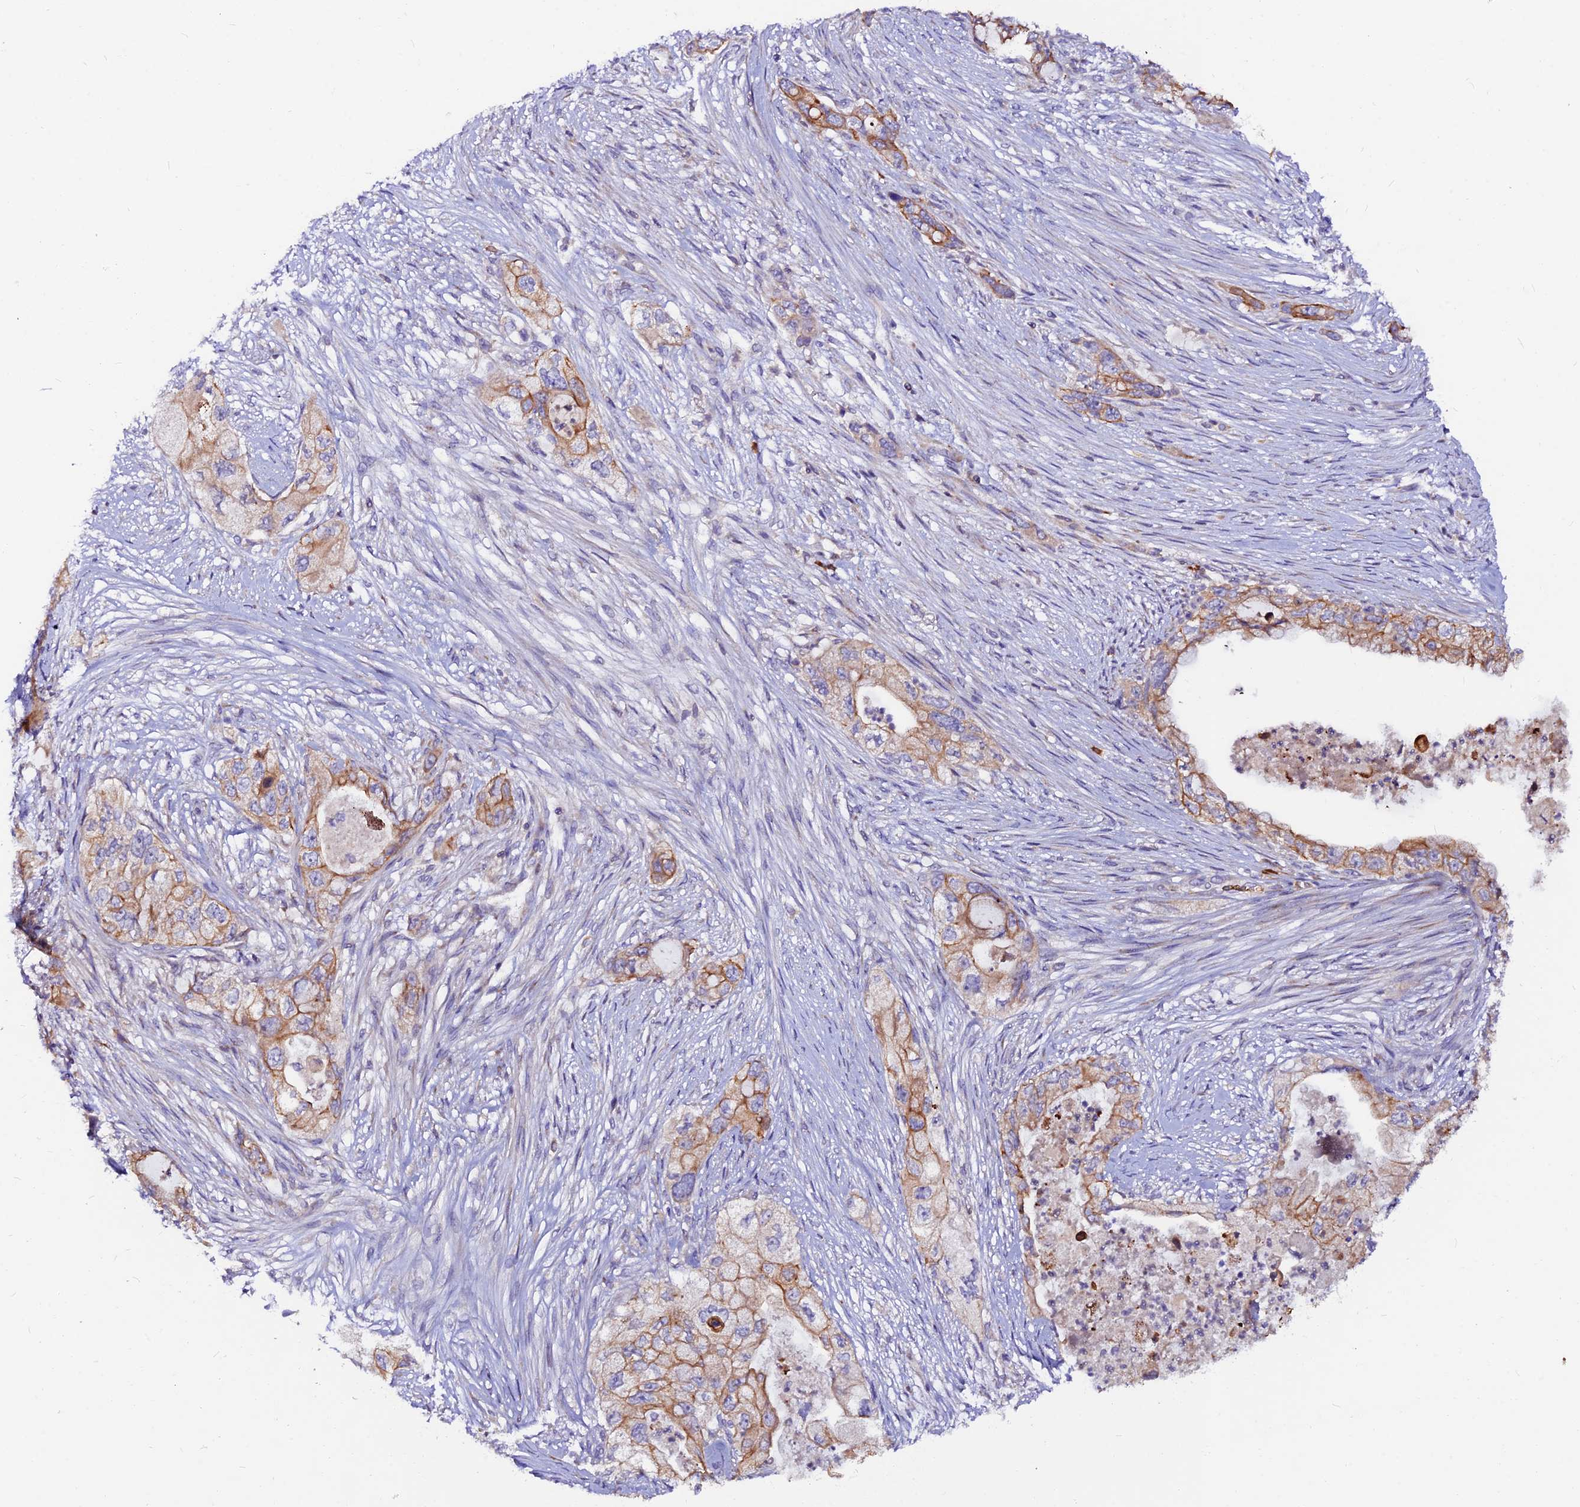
{"staining": {"intensity": "strong", "quantity": "25%-75%", "location": "cytoplasmic/membranous"}, "tissue": "pancreatic cancer", "cell_type": "Tumor cells", "image_type": "cancer", "snomed": [{"axis": "morphology", "description": "Adenocarcinoma, NOS"}, {"axis": "topography", "description": "Pancreas"}], "caption": "This is a micrograph of immunohistochemistry staining of pancreatic cancer (adenocarcinoma), which shows strong staining in the cytoplasmic/membranous of tumor cells.", "gene": "DENND2D", "patient": {"sex": "female", "age": 73}}